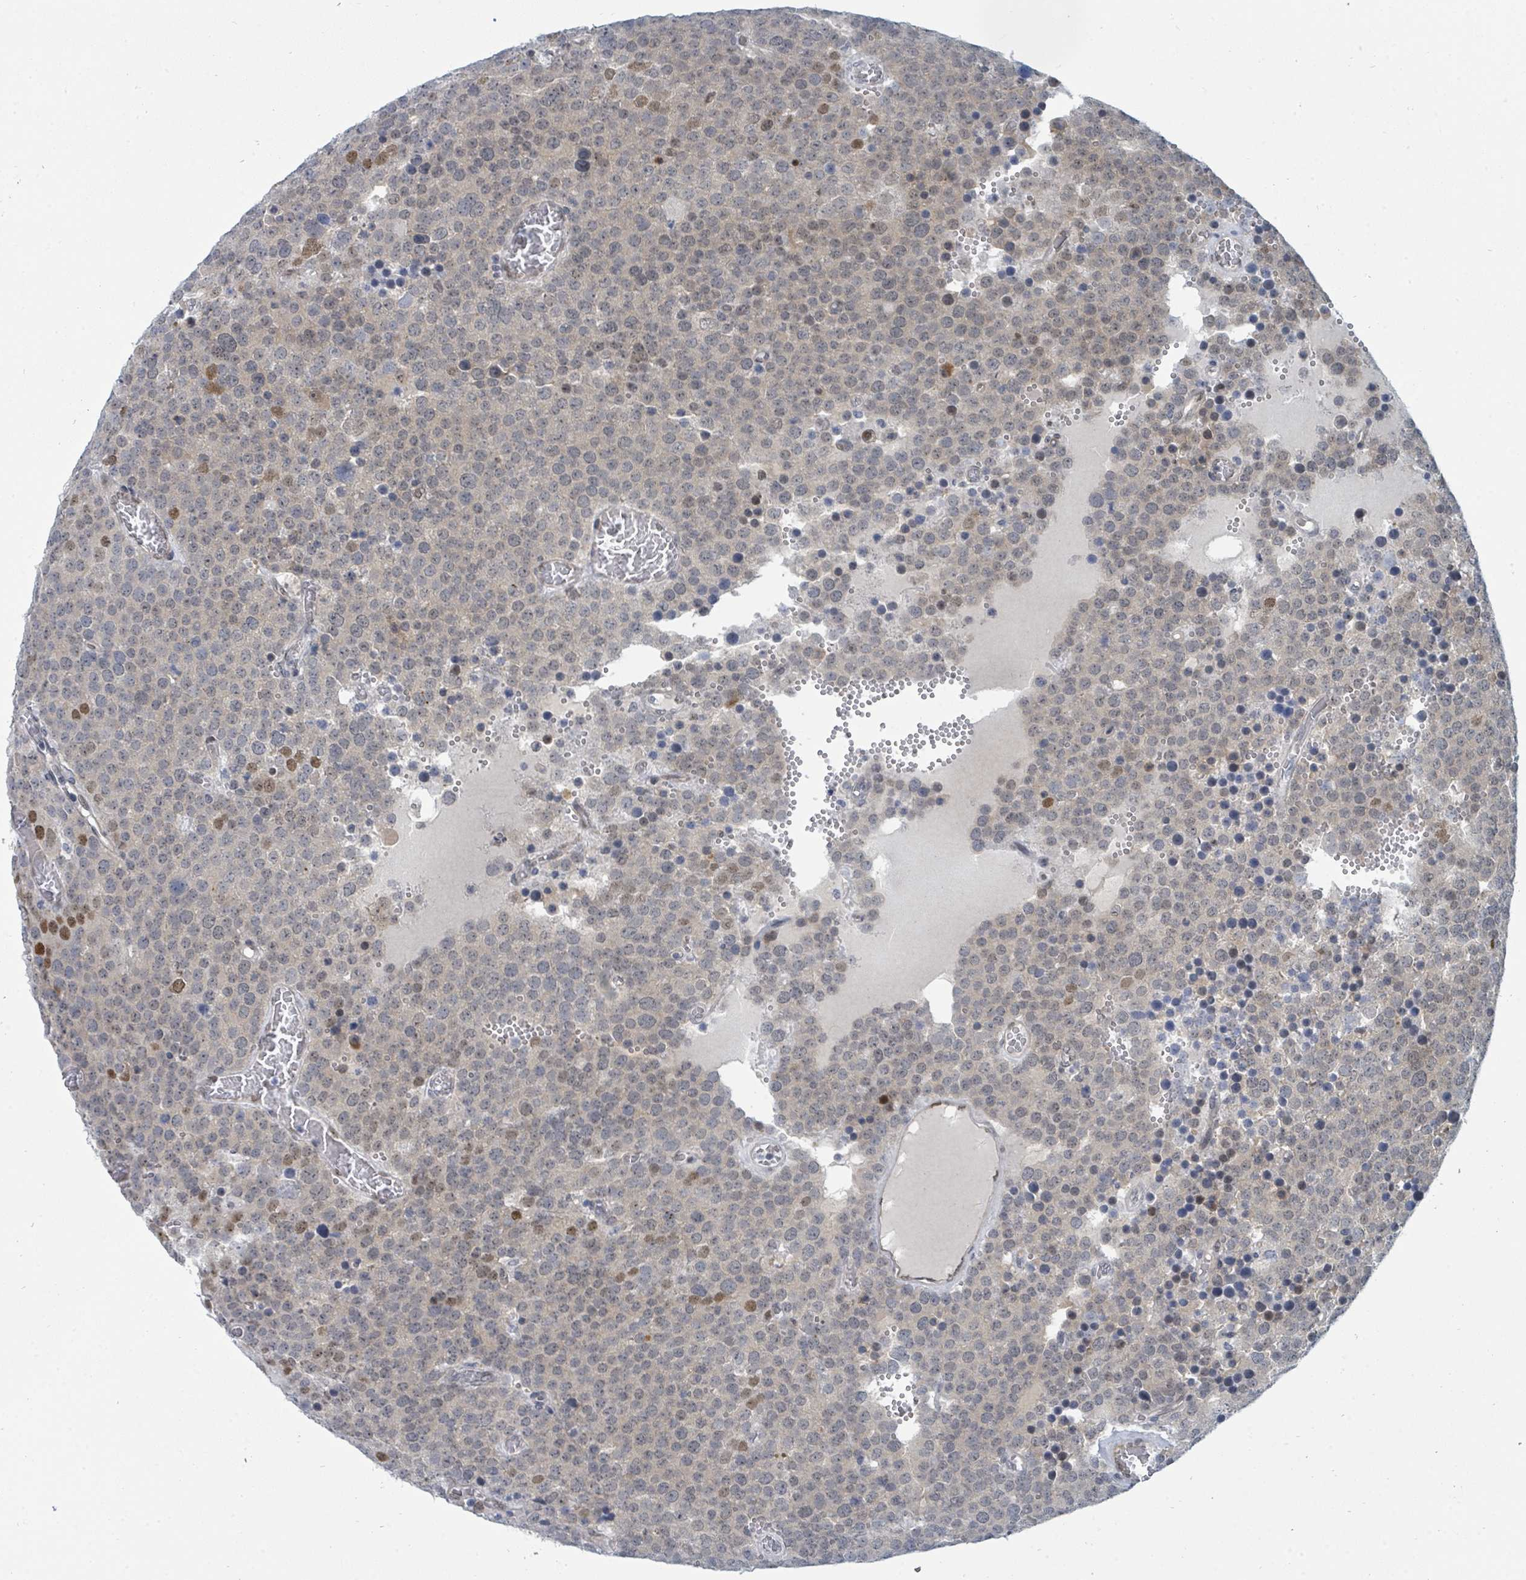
{"staining": {"intensity": "moderate", "quantity": "<25%", "location": "nuclear"}, "tissue": "testis cancer", "cell_type": "Tumor cells", "image_type": "cancer", "snomed": [{"axis": "morphology", "description": "Normal tissue, NOS"}, {"axis": "morphology", "description": "Seminoma, NOS"}, {"axis": "topography", "description": "Testis"}], "caption": "The image displays immunohistochemical staining of testis seminoma. There is moderate nuclear expression is present in approximately <25% of tumor cells. (IHC, brightfield microscopy, high magnification).", "gene": "SUMO4", "patient": {"sex": "male", "age": 71}}